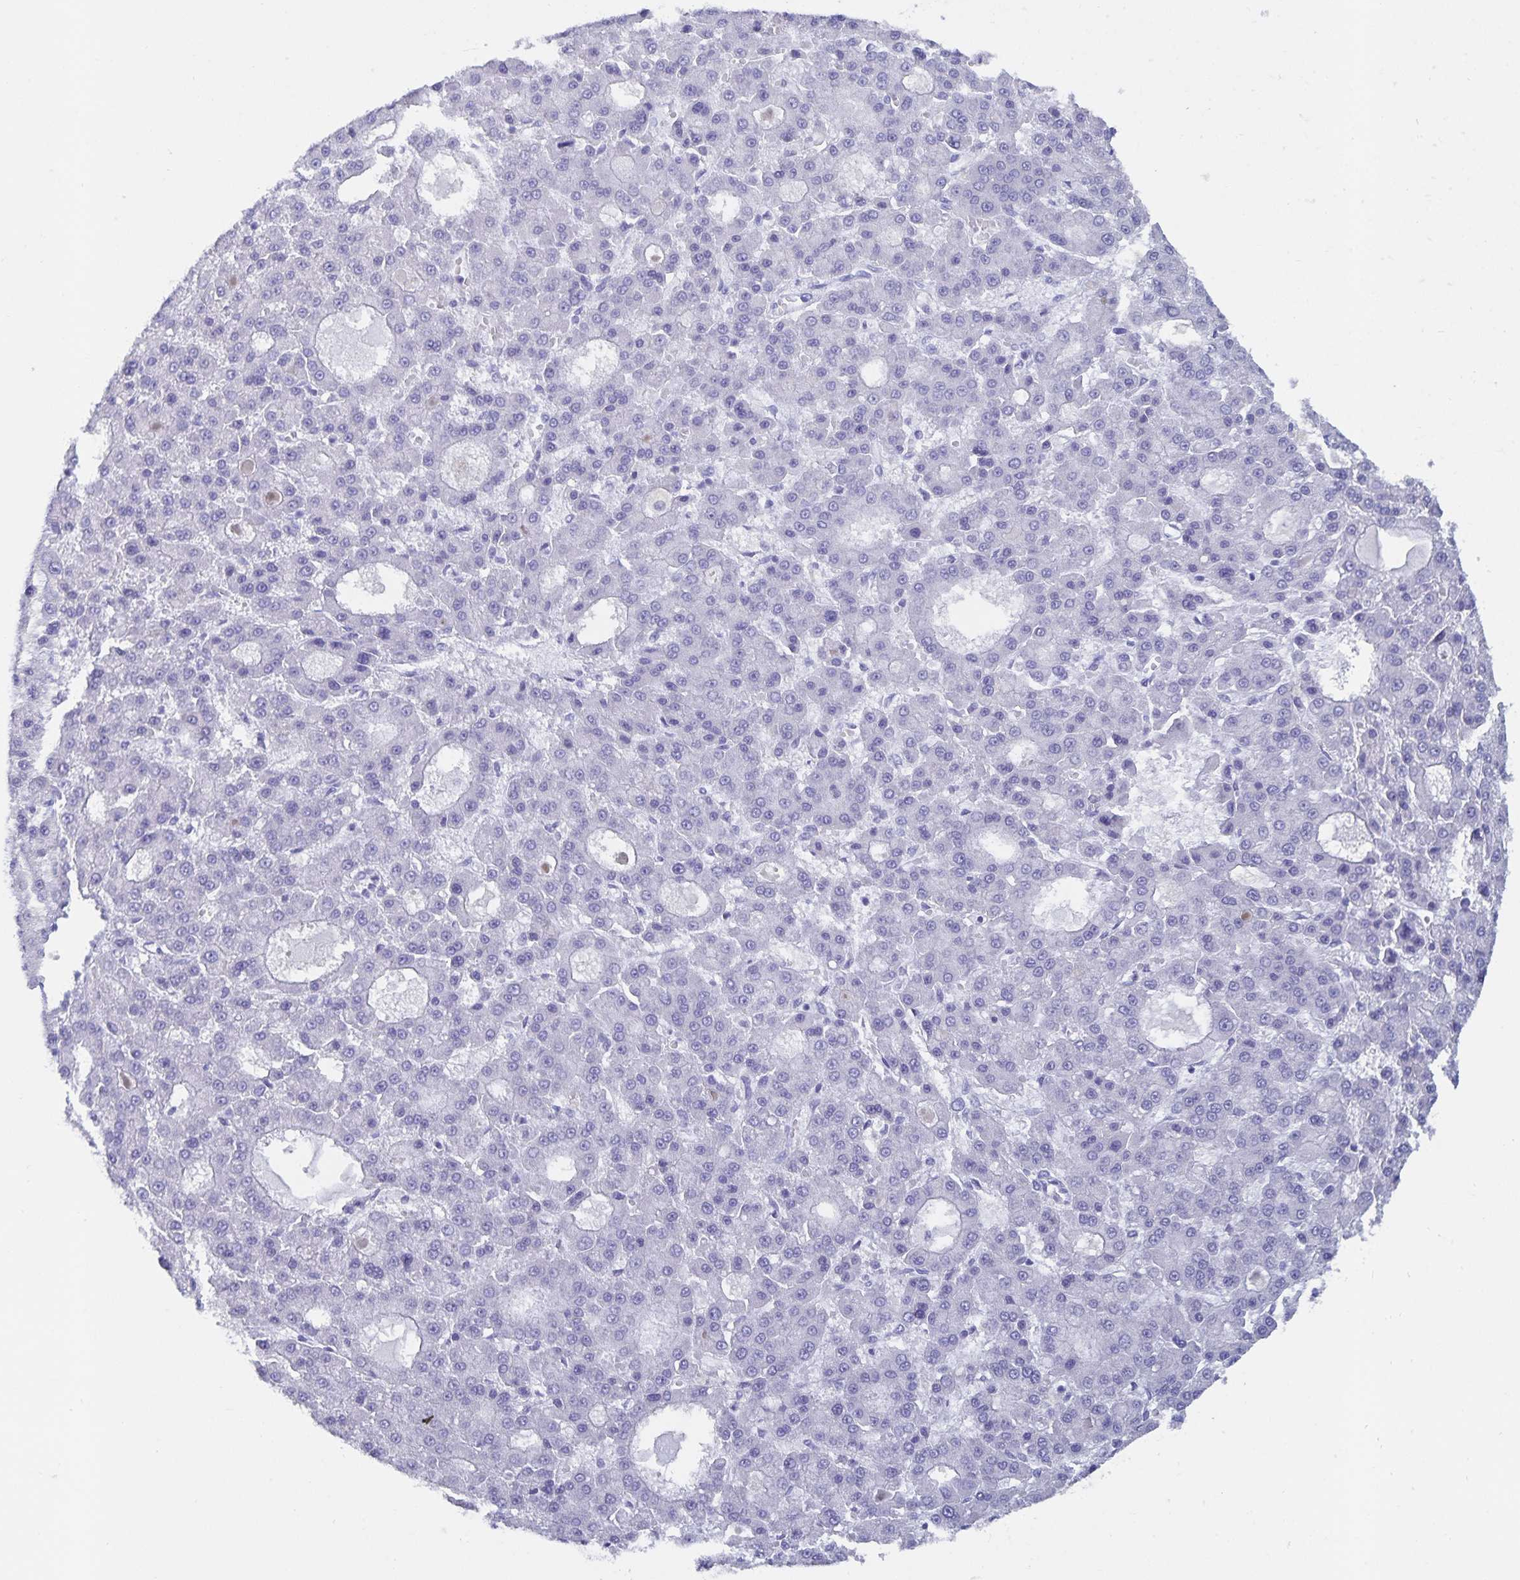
{"staining": {"intensity": "negative", "quantity": "none", "location": "none"}, "tissue": "liver cancer", "cell_type": "Tumor cells", "image_type": "cancer", "snomed": [{"axis": "morphology", "description": "Carcinoma, Hepatocellular, NOS"}, {"axis": "topography", "description": "Liver"}], "caption": "Liver hepatocellular carcinoma was stained to show a protein in brown. There is no significant positivity in tumor cells.", "gene": "C19orf73", "patient": {"sex": "male", "age": 70}}